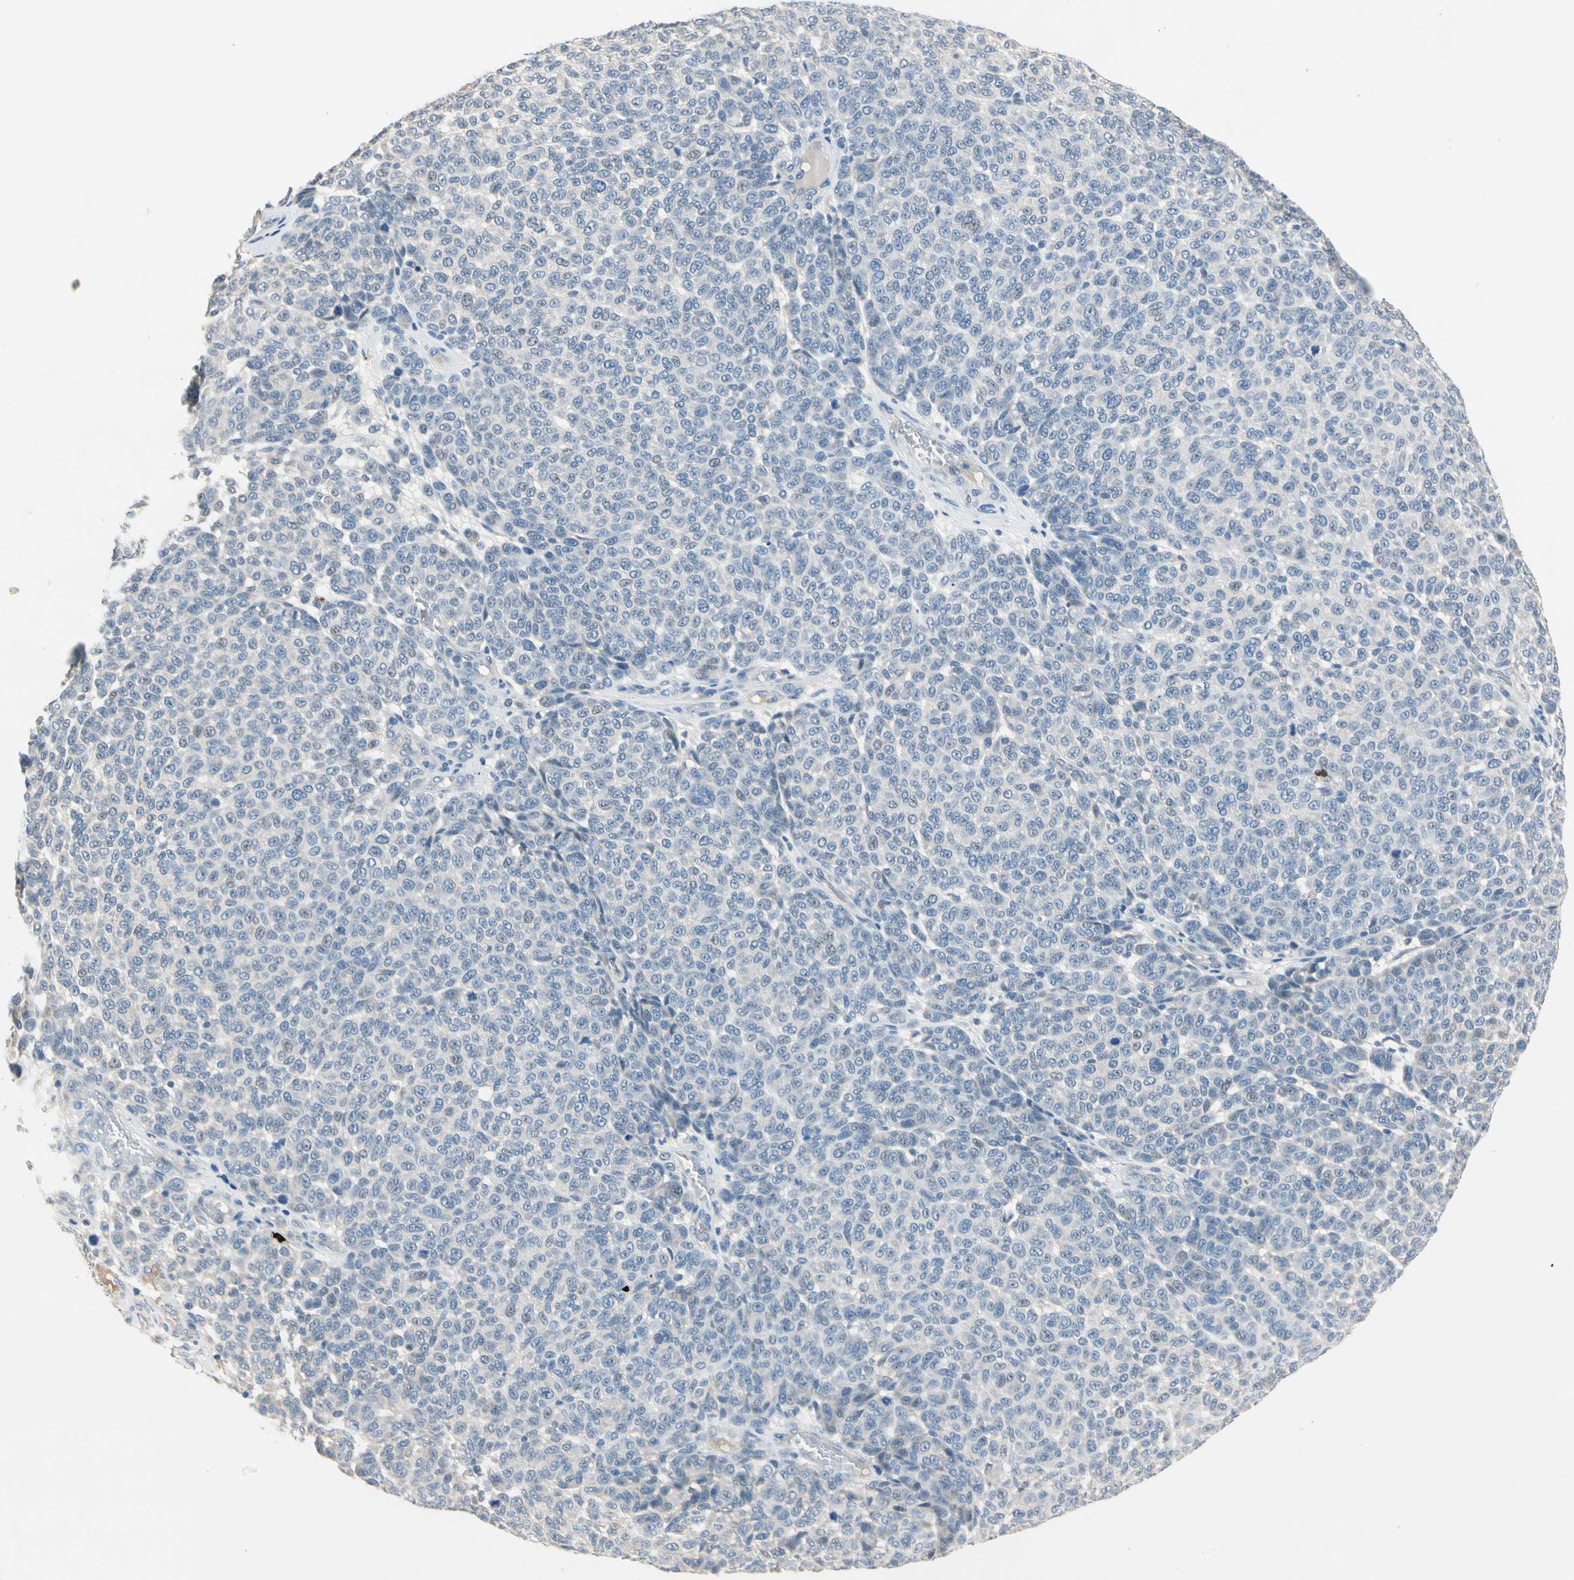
{"staining": {"intensity": "negative", "quantity": "none", "location": "none"}, "tissue": "melanoma", "cell_type": "Tumor cells", "image_type": "cancer", "snomed": [{"axis": "morphology", "description": "Malignant melanoma, NOS"}, {"axis": "topography", "description": "Skin"}], "caption": "A photomicrograph of melanoma stained for a protein demonstrates no brown staining in tumor cells. (Brightfield microscopy of DAB immunohistochemistry (IHC) at high magnification).", "gene": "CPA3", "patient": {"sex": "male", "age": 59}}